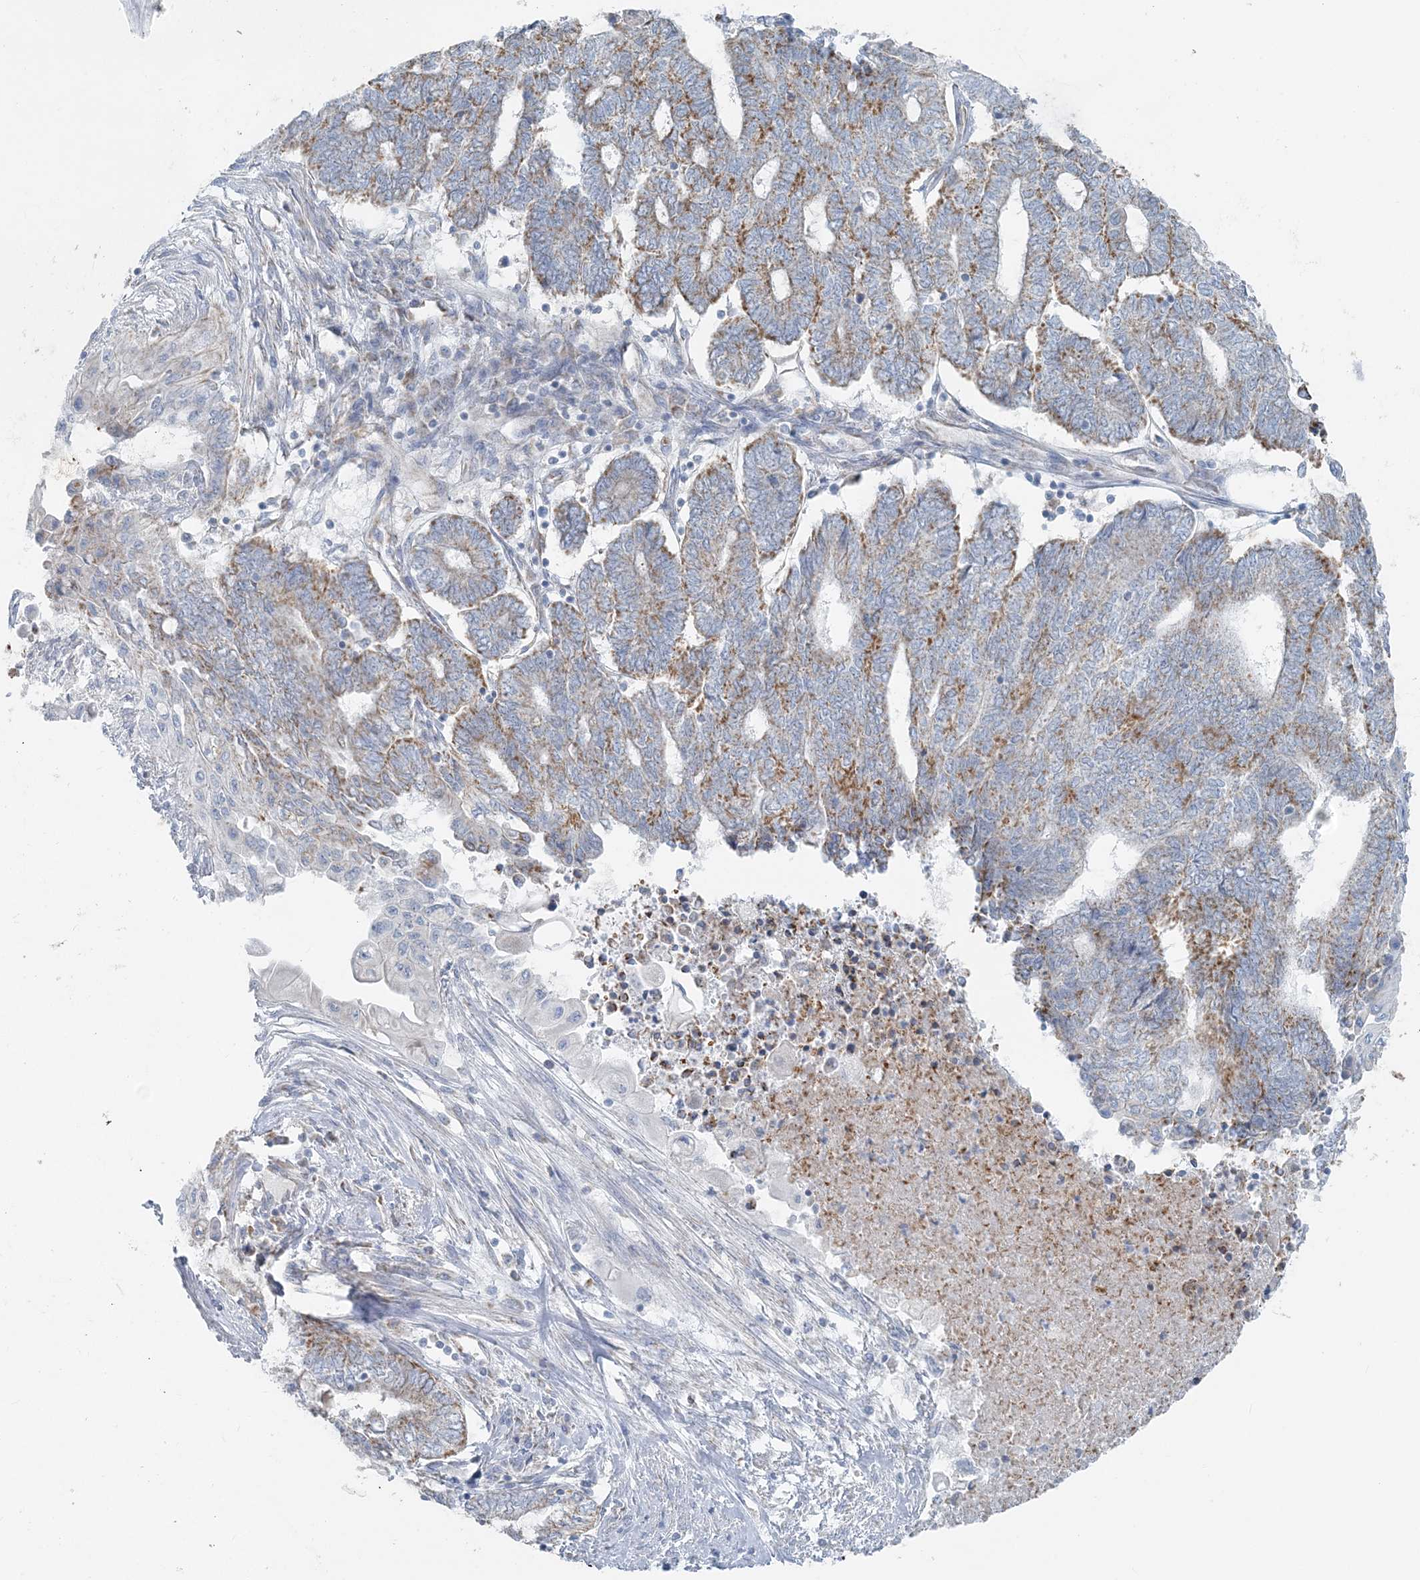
{"staining": {"intensity": "moderate", "quantity": ">75%", "location": "cytoplasmic/membranous"}, "tissue": "endometrial cancer", "cell_type": "Tumor cells", "image_type": "cancer", "snomed": [{"axis": "morphology", "description": "Adenocarcinoma, NOS"}, {"axis": "topography", "description": "Uterus"}, {"axis": "topography", "description": "Endometrium"}], "caption": "A brown stain highlights moderate cytoplasmic/membranous positivity of a protein in human adenocarcinoma (endometrial) tumor cells. The protein of interest is shown in brown color, while the nuclei are stained blue.", "gene": "PCCB", "patient": {"sex": "female", "age": 70}}